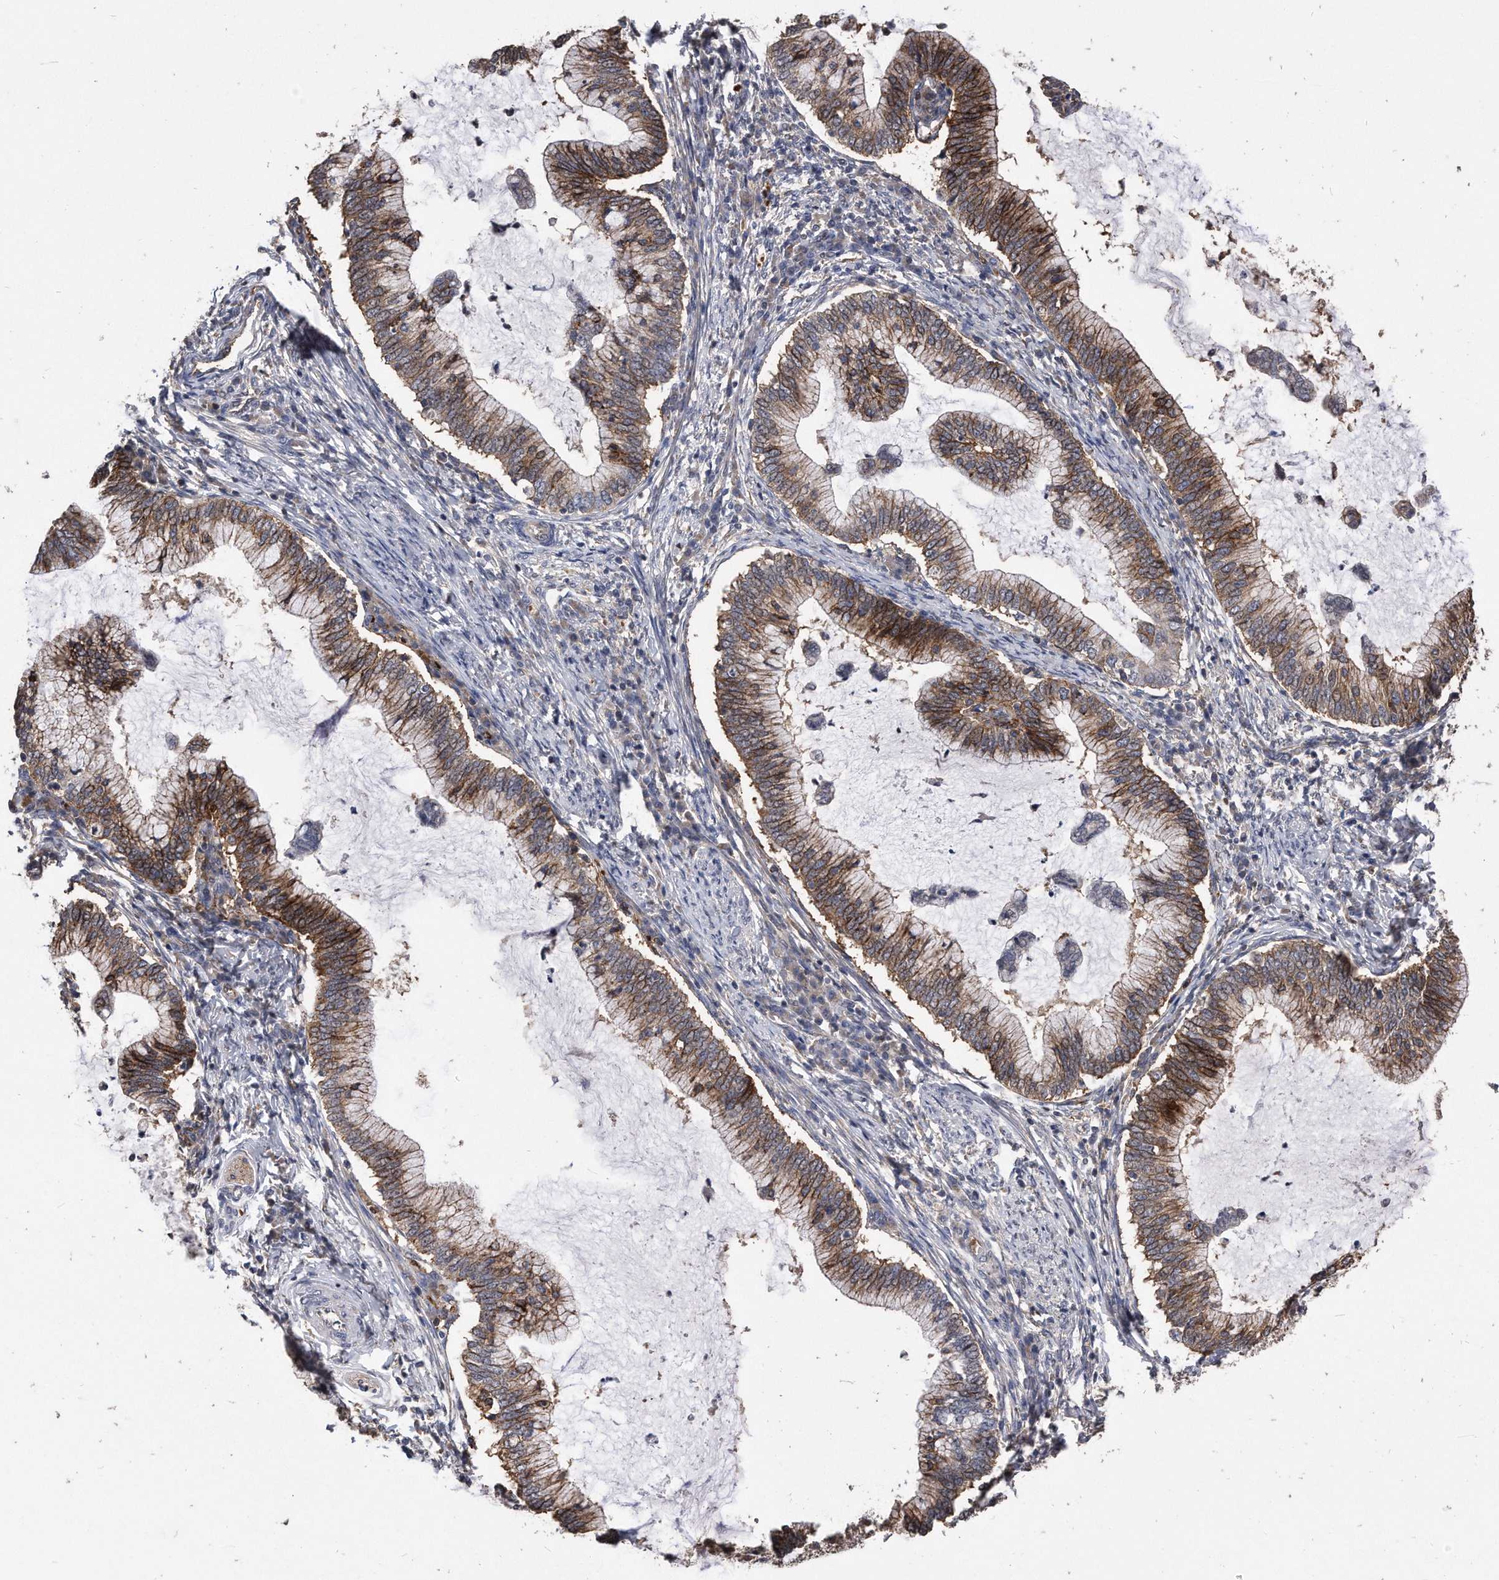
{"staining": {"intensity": "moderate", "quantity": ">75%", "location": "cytoplasmic/membranous"}, "tissue": "cervical cancer", "cell_type": "Tumor cells", "image_type": "cancer", "snomed": [{"axis": "morphology", "description": "Adenocarcinoma, NOS"}, {"axis": "topography", "description": "Cervix"}], "caption": "Protein staining of cervical cancer (adenocarcinoma) tissue shows moderate cytoplasmic/membranous positivity in about >75% of tumor cells.", "gene": "IL20RA", "patient": {"sex": "female", "age": 36}}